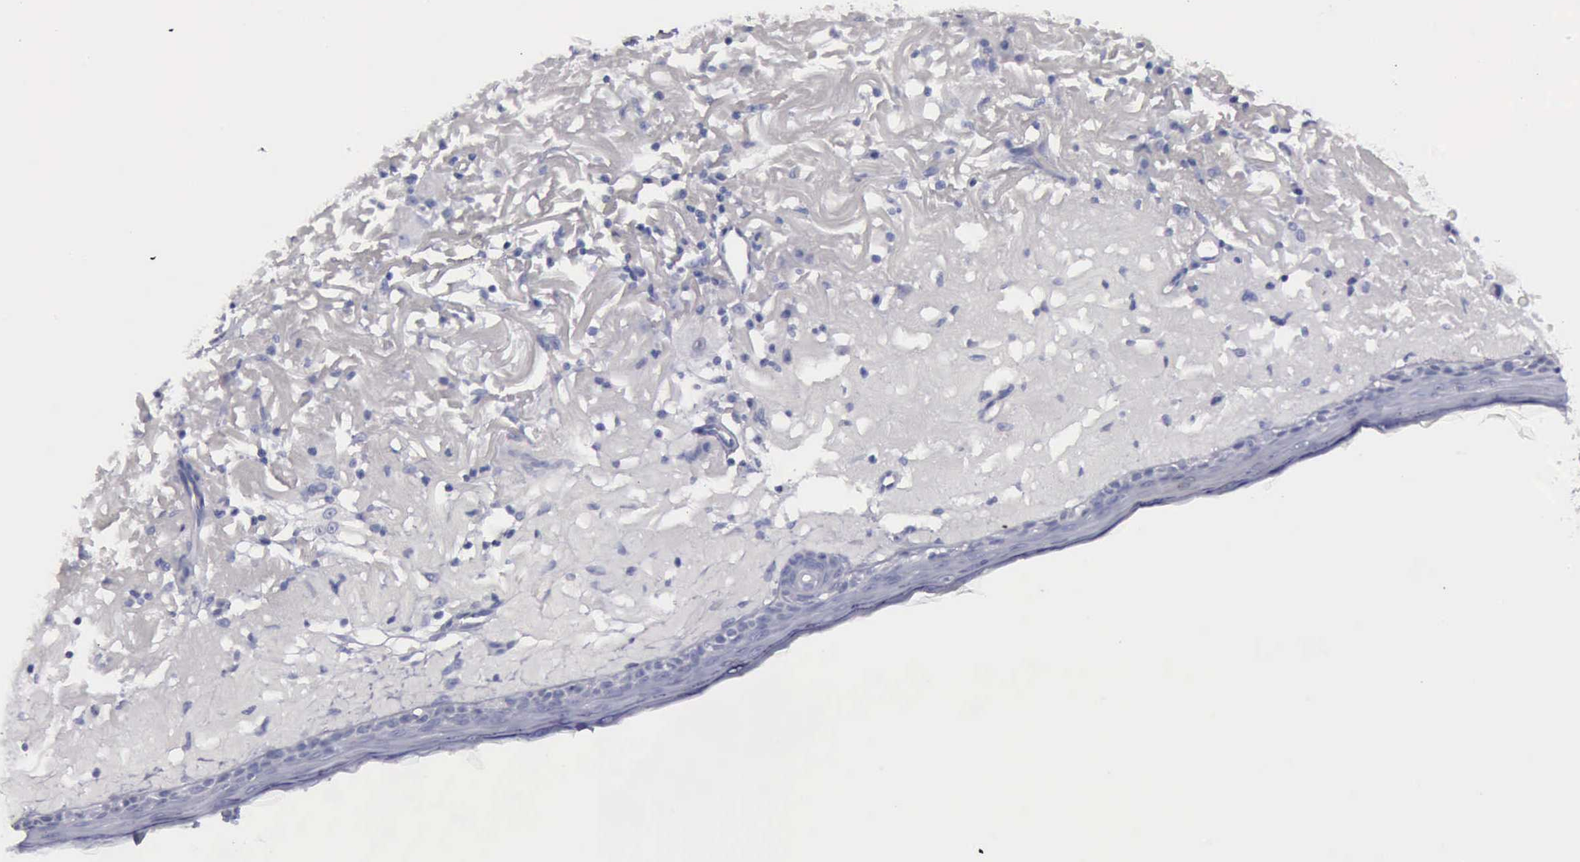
{"staining": {"intensity": "negative", "quantity": "none", "location": "none"}, "tissue": "skin", "cell_type": "Fibroblasts", "image_type": "normal", "snomed": [{"axis": "morphology", "description": "Normal tissue, NOS"}, {"axis": "topography", "description": "Skin"}], "caption": "DAB (3,3'-diaminobenzidine) immunohistochemical staining of unremarkable human skin displays no significant expression in fibroblasts. (Immunohistochemistry (ihc), brightfield microscopy, high magnification).", "gene": "CYP19A1", "patient": {"sex": "female", "age": 90}}